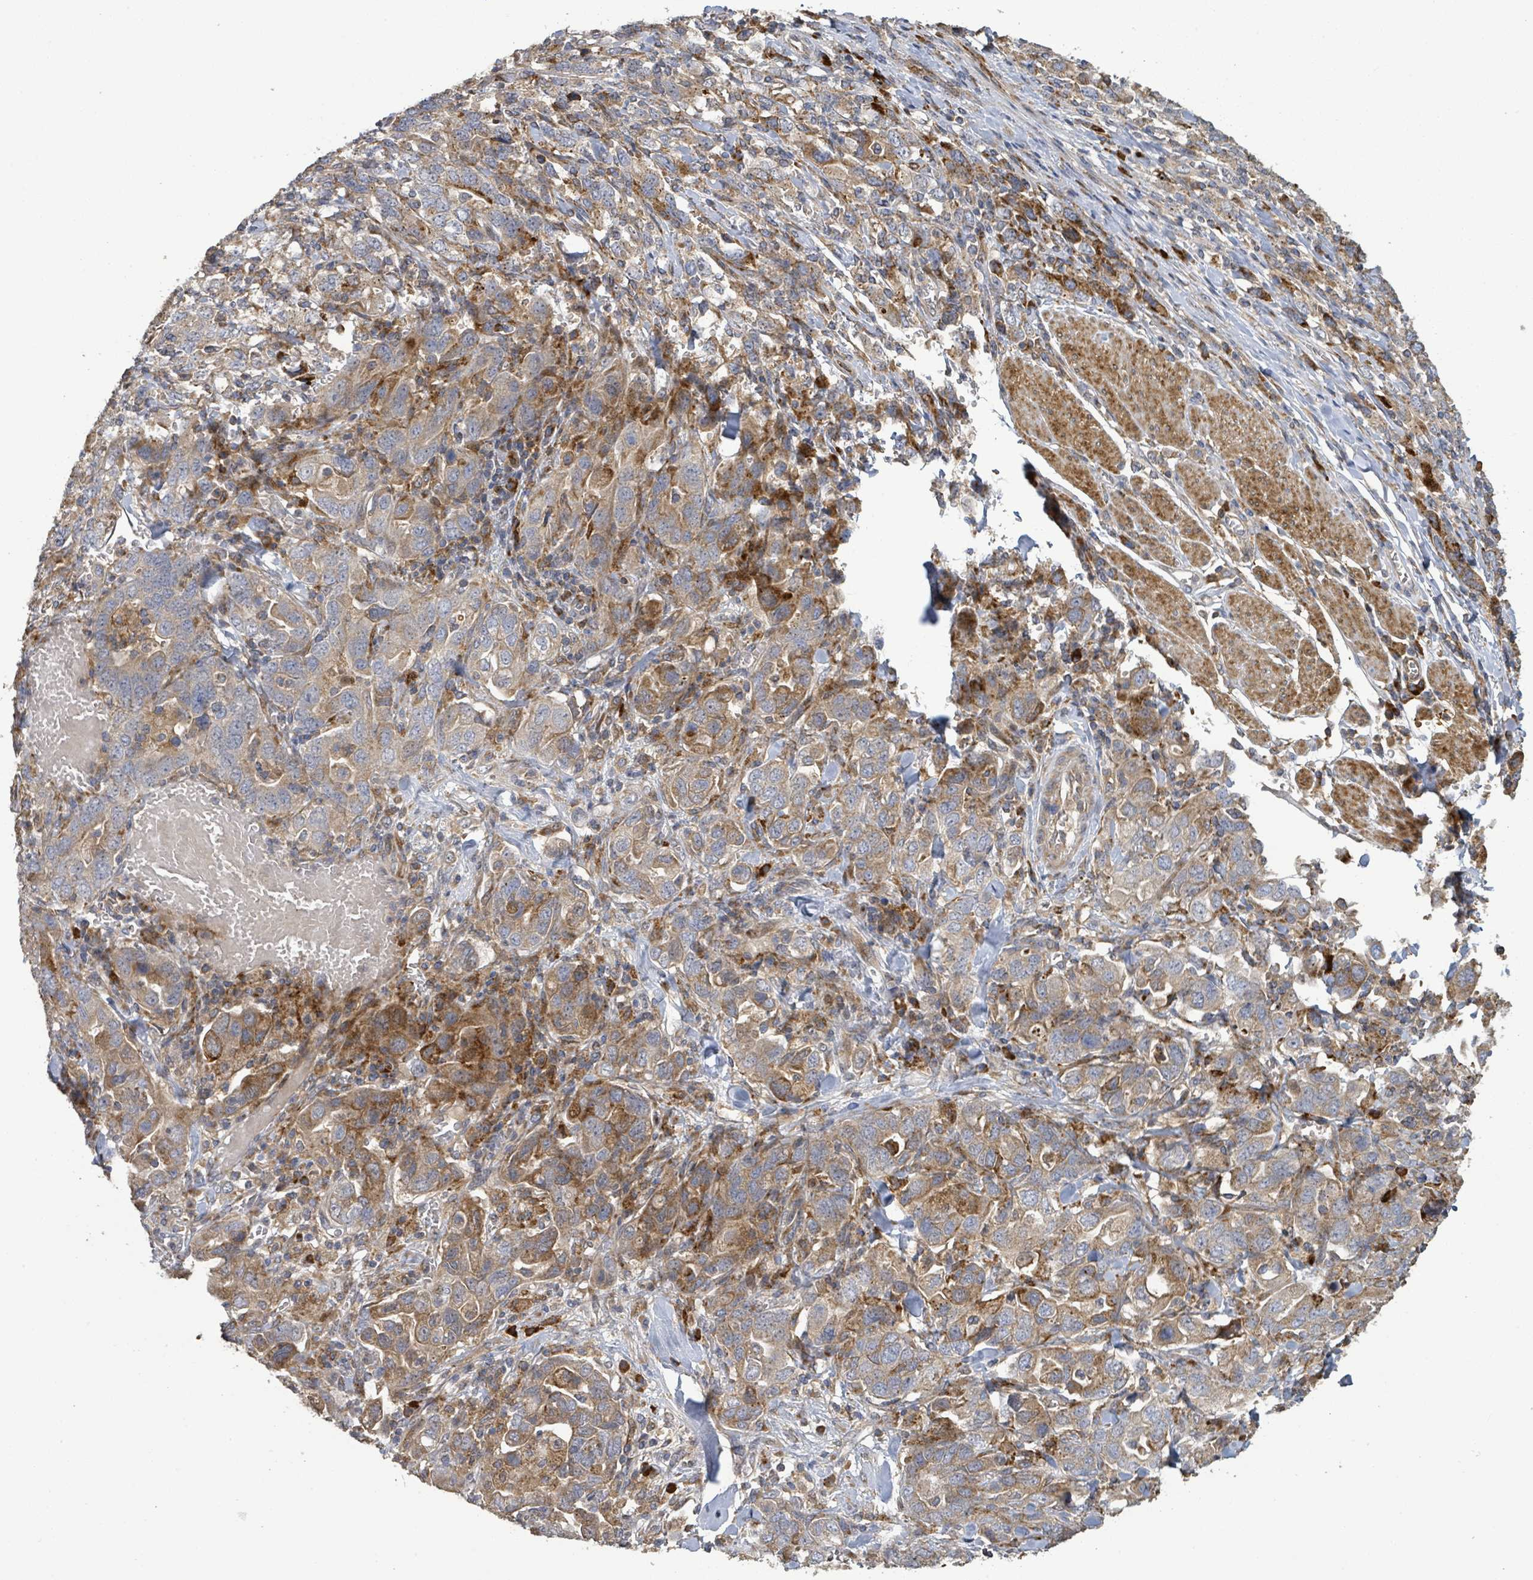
{"staining": {"intensity": "moderate", "quantity": "25%-75%", "location": "cytoplasmic/membranous"}, "tissue": "stomach cancer", "cell_type": "Tumor cells", "image_type": "cancer", "snomed": [{"axis": "morphology", "description": "Adenocarcinoma, NOS"}, {"axis": "topography", "description": "Stomach, upper"}, {"axis": "topography", "description": "Stomach"}], "caption": "This micrograph exhibits adenocarcinoma (stomach) stained with immunohistochemistry to label a protein in brown. The cytoplasmic/membranous of tumor cells show moderate positivity for the protein. Nuclei are counter-stained blue.", "gene": "STARD4", "patient": {"sex": "male", "age": 62}}